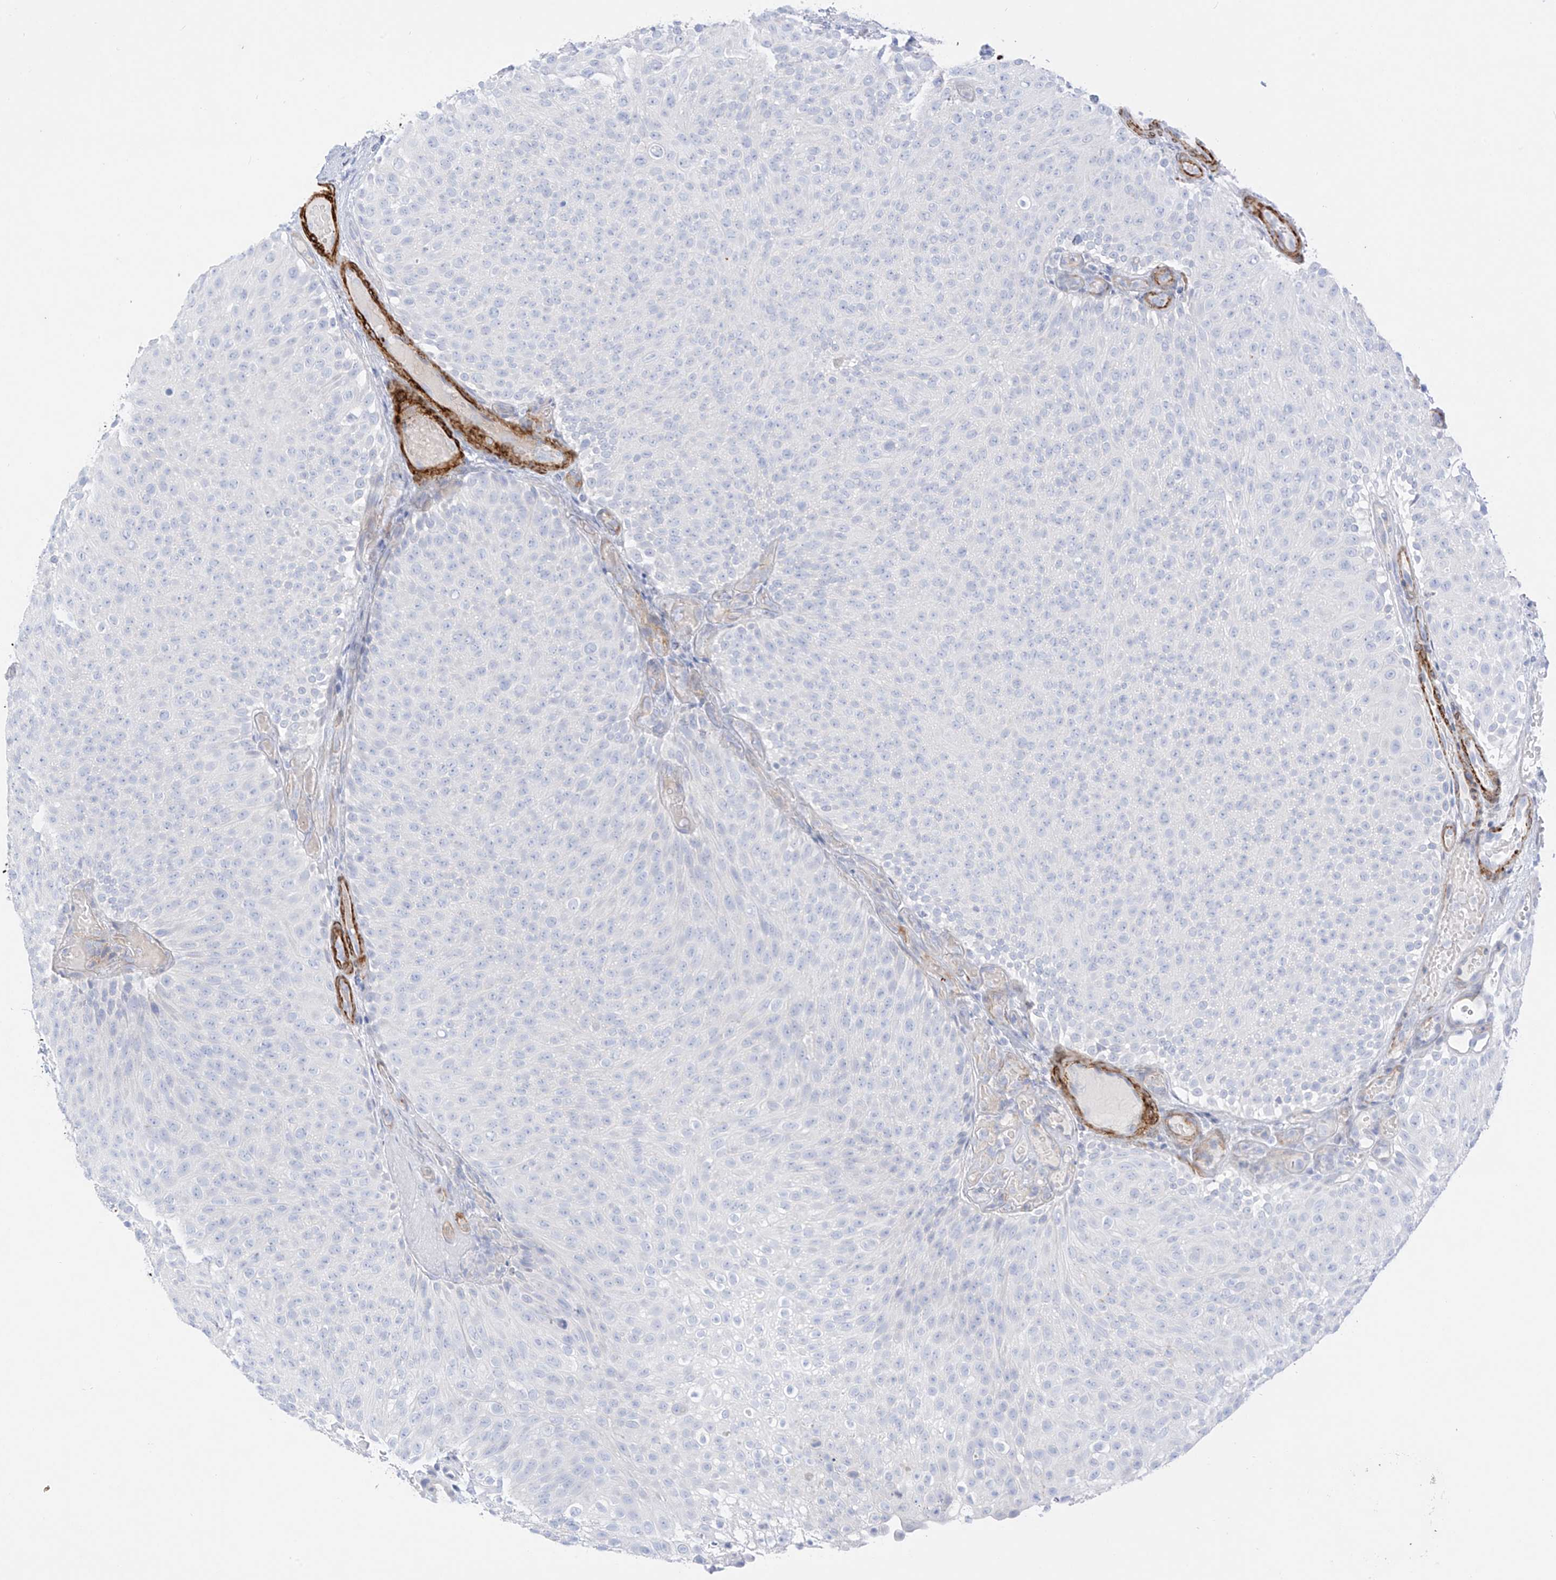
{"staining": {"intensity": "negative", "quantity": "none", "location": "none"}, "tissue": "urothelial cancer", "cell_type": "Tumor cells", "image_type": "cancer", "snomed": [{"axis": "morphology", "description": "Urothelial carcinoma, Low grade"}, {"axis": "topography", "description": "Urinary bladder"}], "caption": "The micrograph shows no significant expression in tumor cells of low-grade urothelial carcinoma.", "gene": "ST3GAL5", "patient": {"sex": "male", "age": 78}}